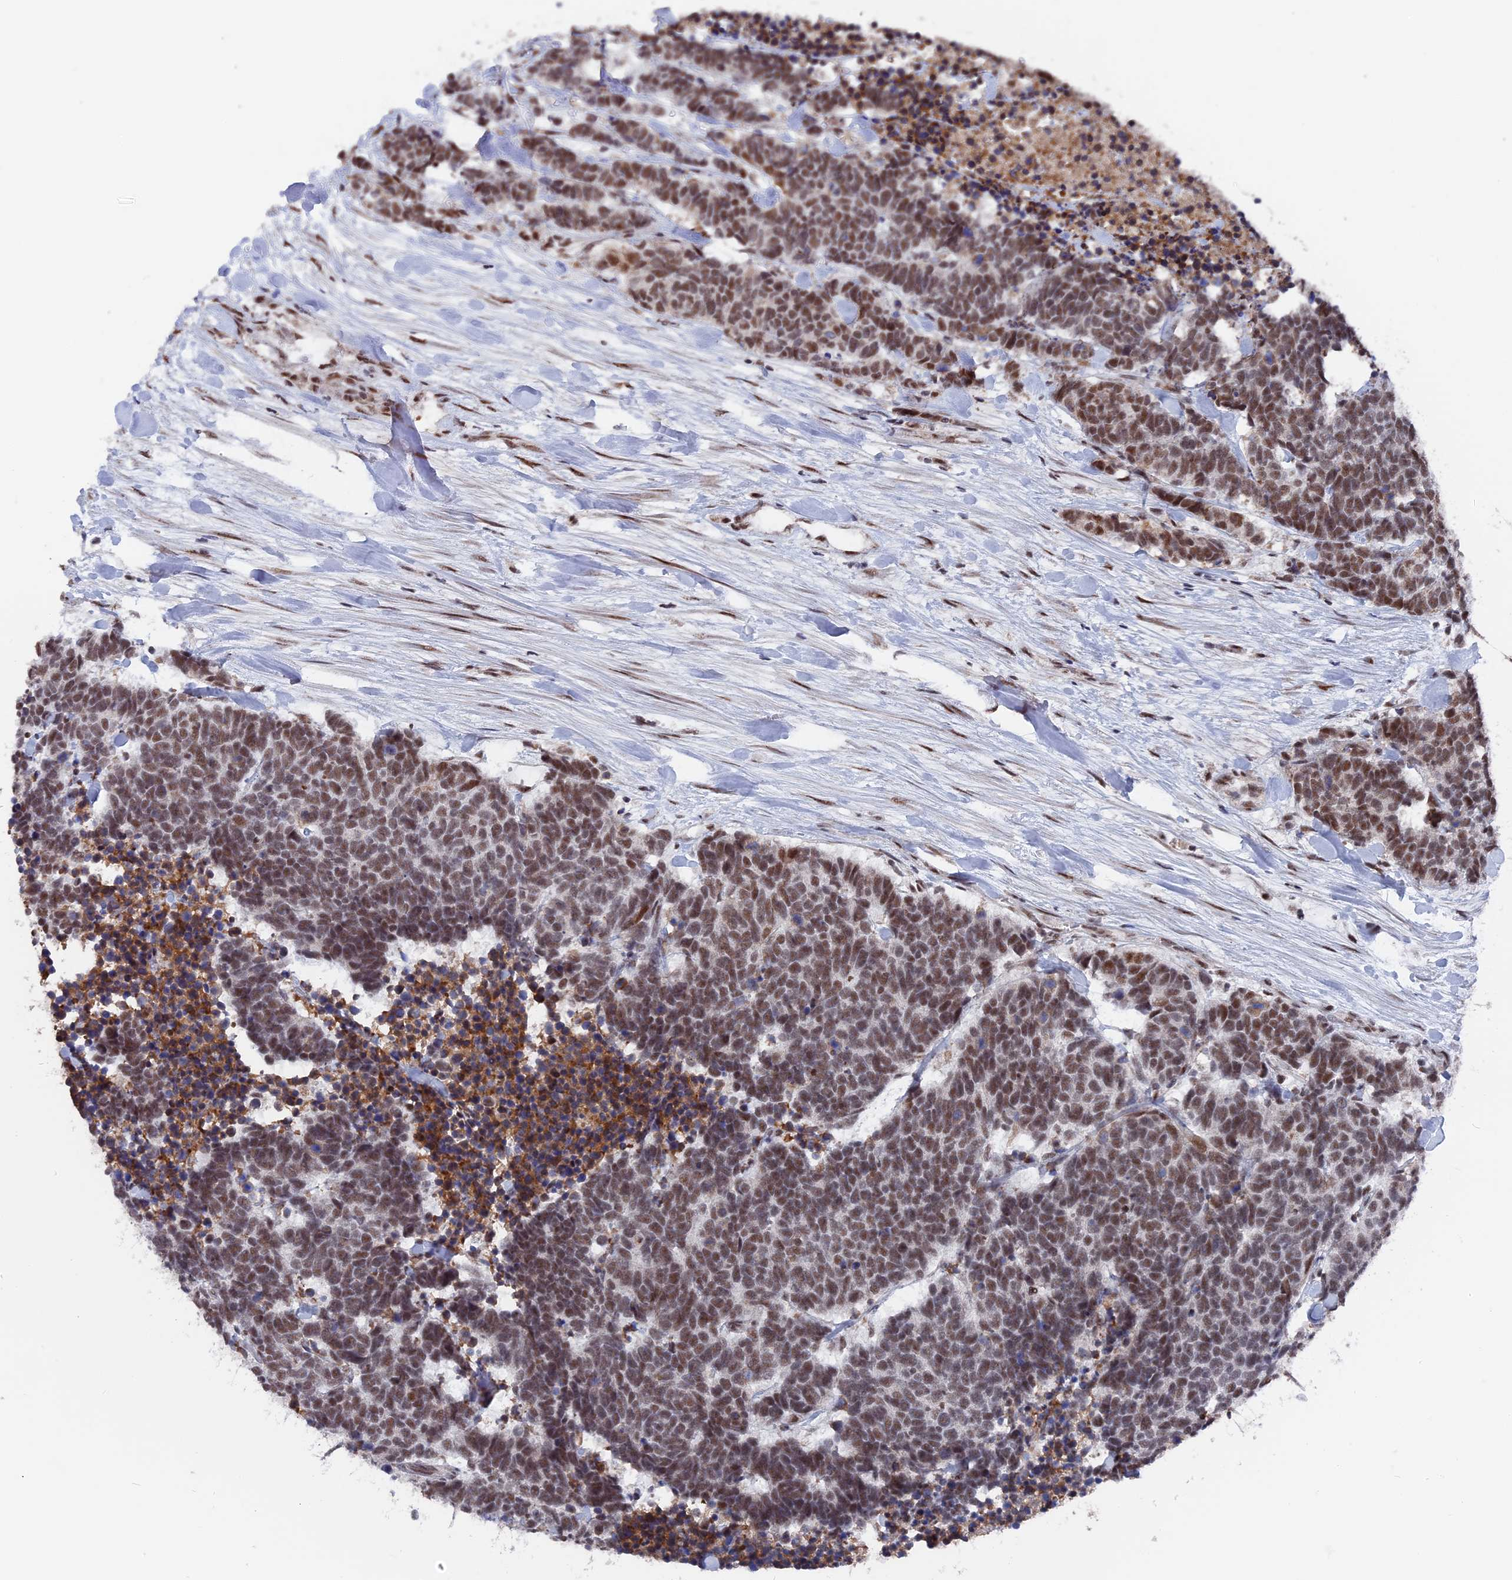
{"staining": {"intensity": "moderate", "quantity": ">75%", "location": "nuclear"}, "tissue": "carcinoid", "cell_type": "Tumor cells", "image_type": "cancer", "snomed": [{"axis": "morphology", "description": "Carcinoma, NOS"}, {"axis": "morphology", "description": "Carcinoid, malignant, NOS"}, {"axis": "topography", "description": "Urinary bladder"}], "caption": "Immunohistochemical staining of human carcinoid displays moderate nuclear protein staining in approximately >75% of tumor cells.", "gene": "SF3A2", "patient": {"sex": "male", "age": 57}}